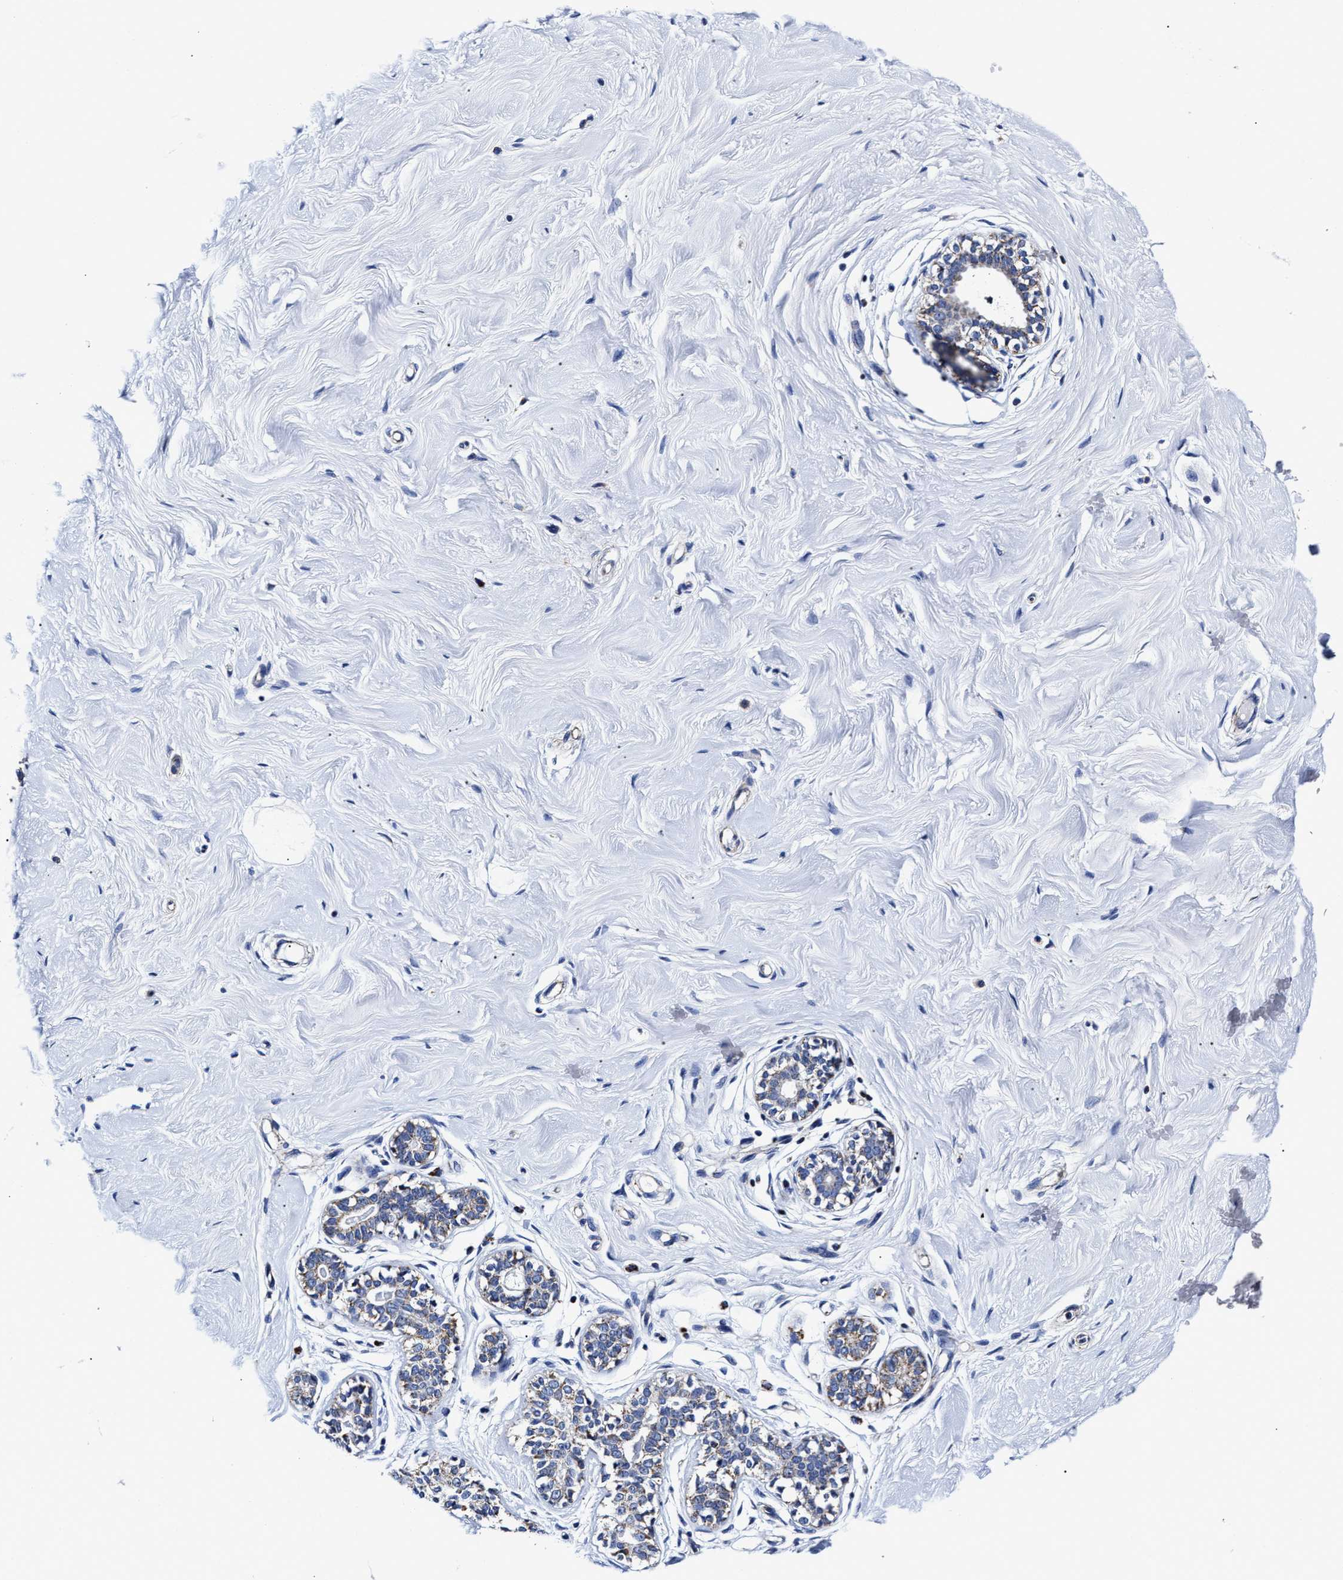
{"staining": {"intensity": "negative", "quantity": "none", "location": "none"}, "tissue": "breast", "cell_type": "Adipocytes", "image_type": "normal", "snomed": [{"axis": "morphology", "description": "Normal tissue, NOS"}, {"axis": "topography", "description": "Breast"}], "caption": "There is no significant staining in adipocytes of breast. (Brightfield microscopy of DAB immunohistochemistry at high magnification).", "gene": "HINT2", "patient": {"sex": "female", "age": 23}}